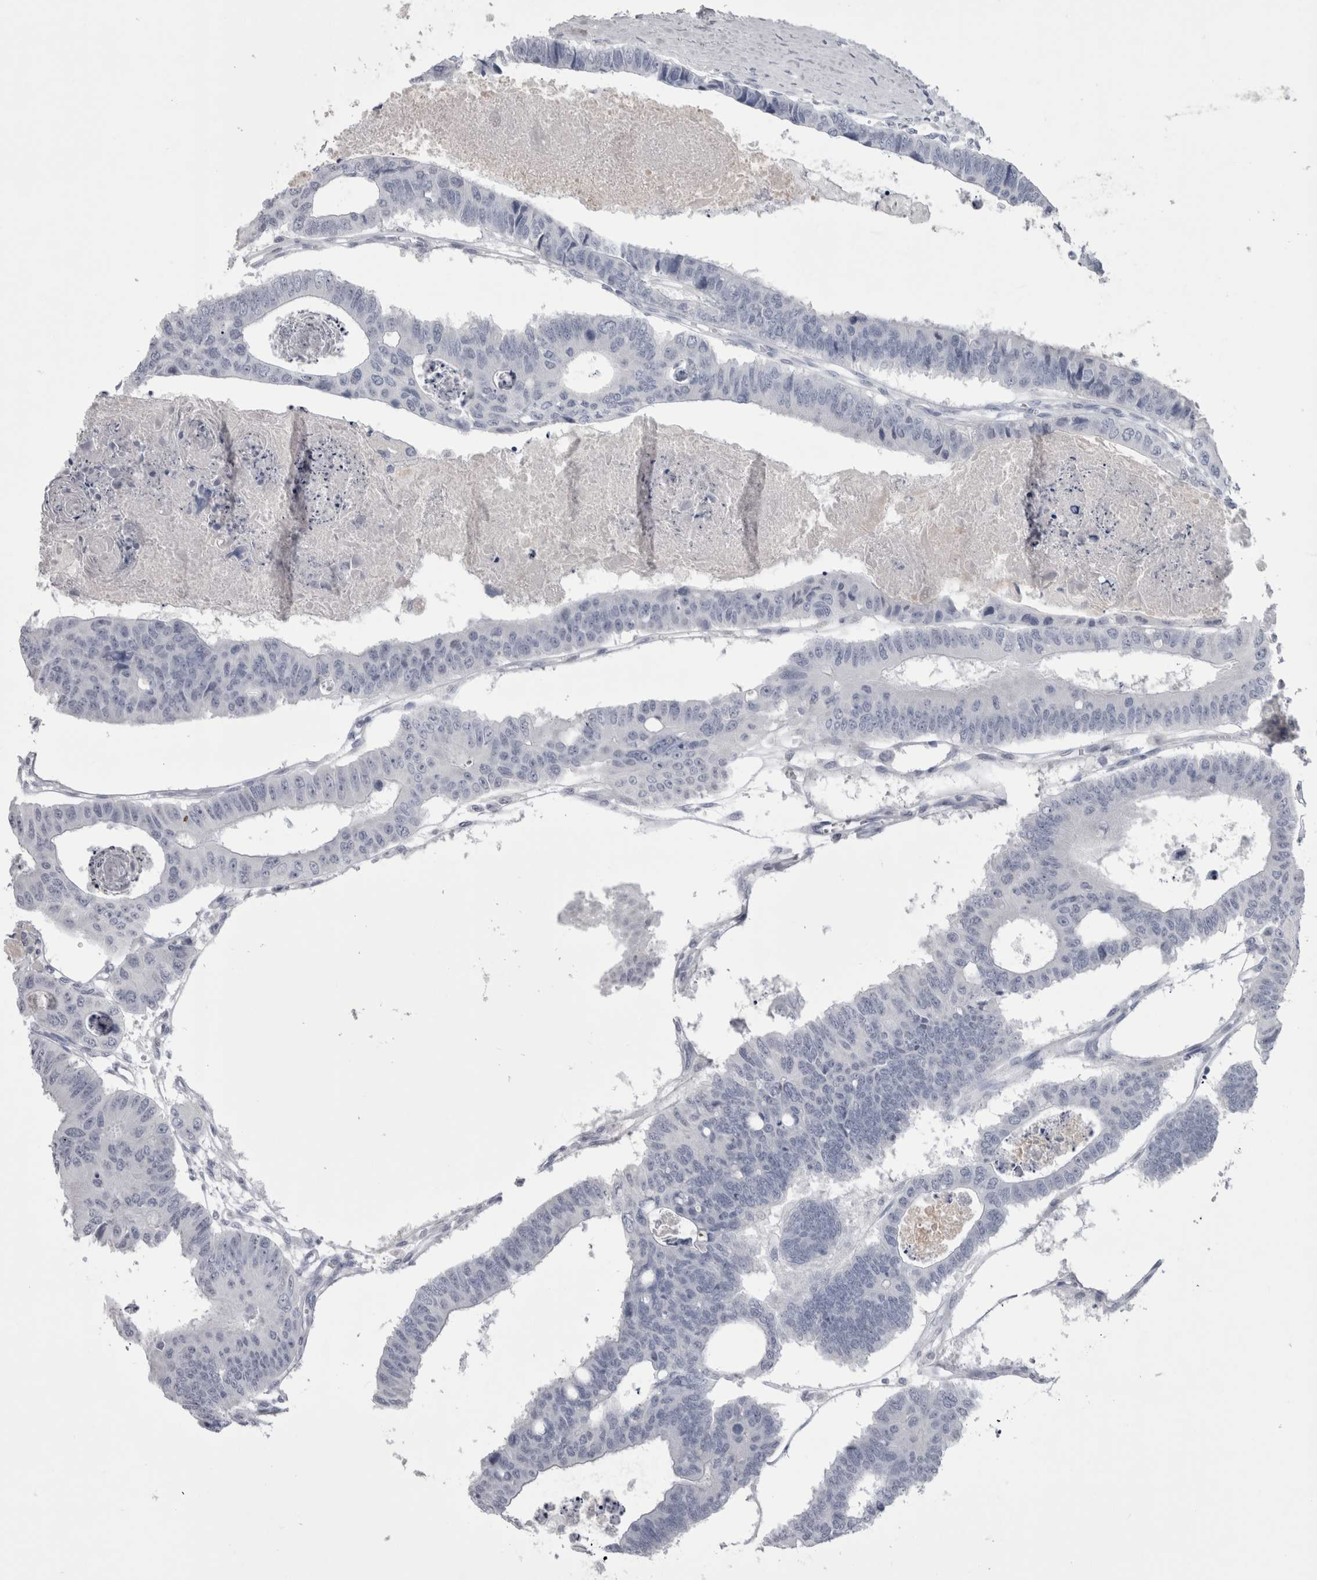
{"staining": {"intensity": "negative", "quantity": "none", "location": "none"}, "tissue": "colorectal cancer", "cell_type": "Tumor cells", "image_type": "cancer", "snomed": [{"axis": "morphology", "description": "Adenocarcinoma, NOS"}, {"axis": "topography", "description": "Rectum"}], "caption": "Immunohistochemistry (IHC) photomicrograph of neoplastic tissue: human colorectal adenocarcinoma stained with DAB exhibits no significant protein positivity in tumor cells.", "gene": "ADAM2", "patient": {"sex": "male", "age": 84}}